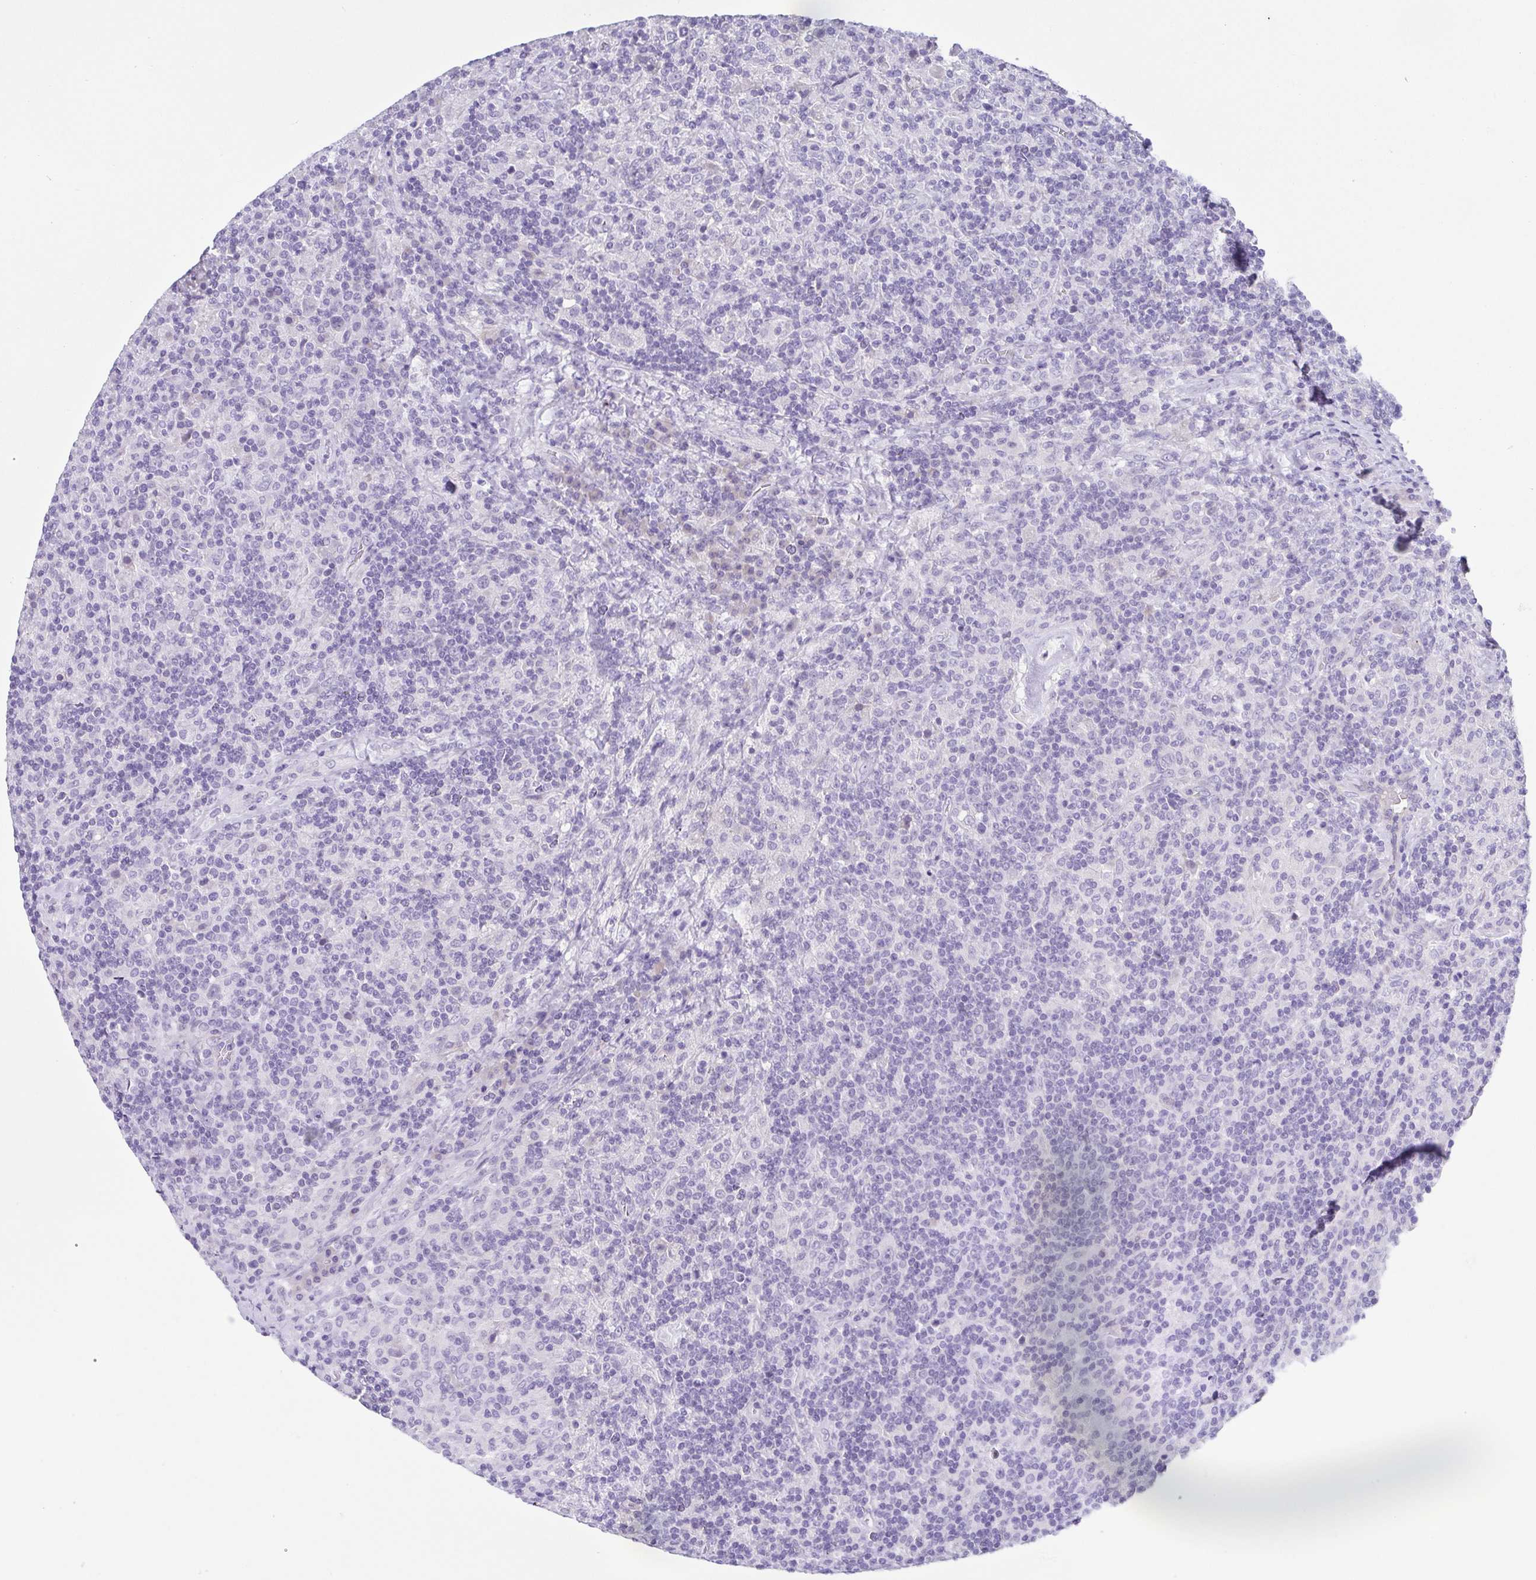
{"staining": {"intensity": "negative", "quantity": "none", "location": "none"}, "tissue": "lymphoma", "cell_type": "Tumor cells", "image_type": "cancer", "snomed": [{"axis": "morphology", "description": "Hodgkin's disease, NOS"}, {"axis": "topography", "description": "Lymph node"}], "caption": "This histopathology image is of lymphoma stained with IHC to label a protein in brown with the nuclei are counter-stained blue. There is no positivity in tumor cells.", "gene": "HAPLN2", "patient": {"sex": "male", "age": 70}}